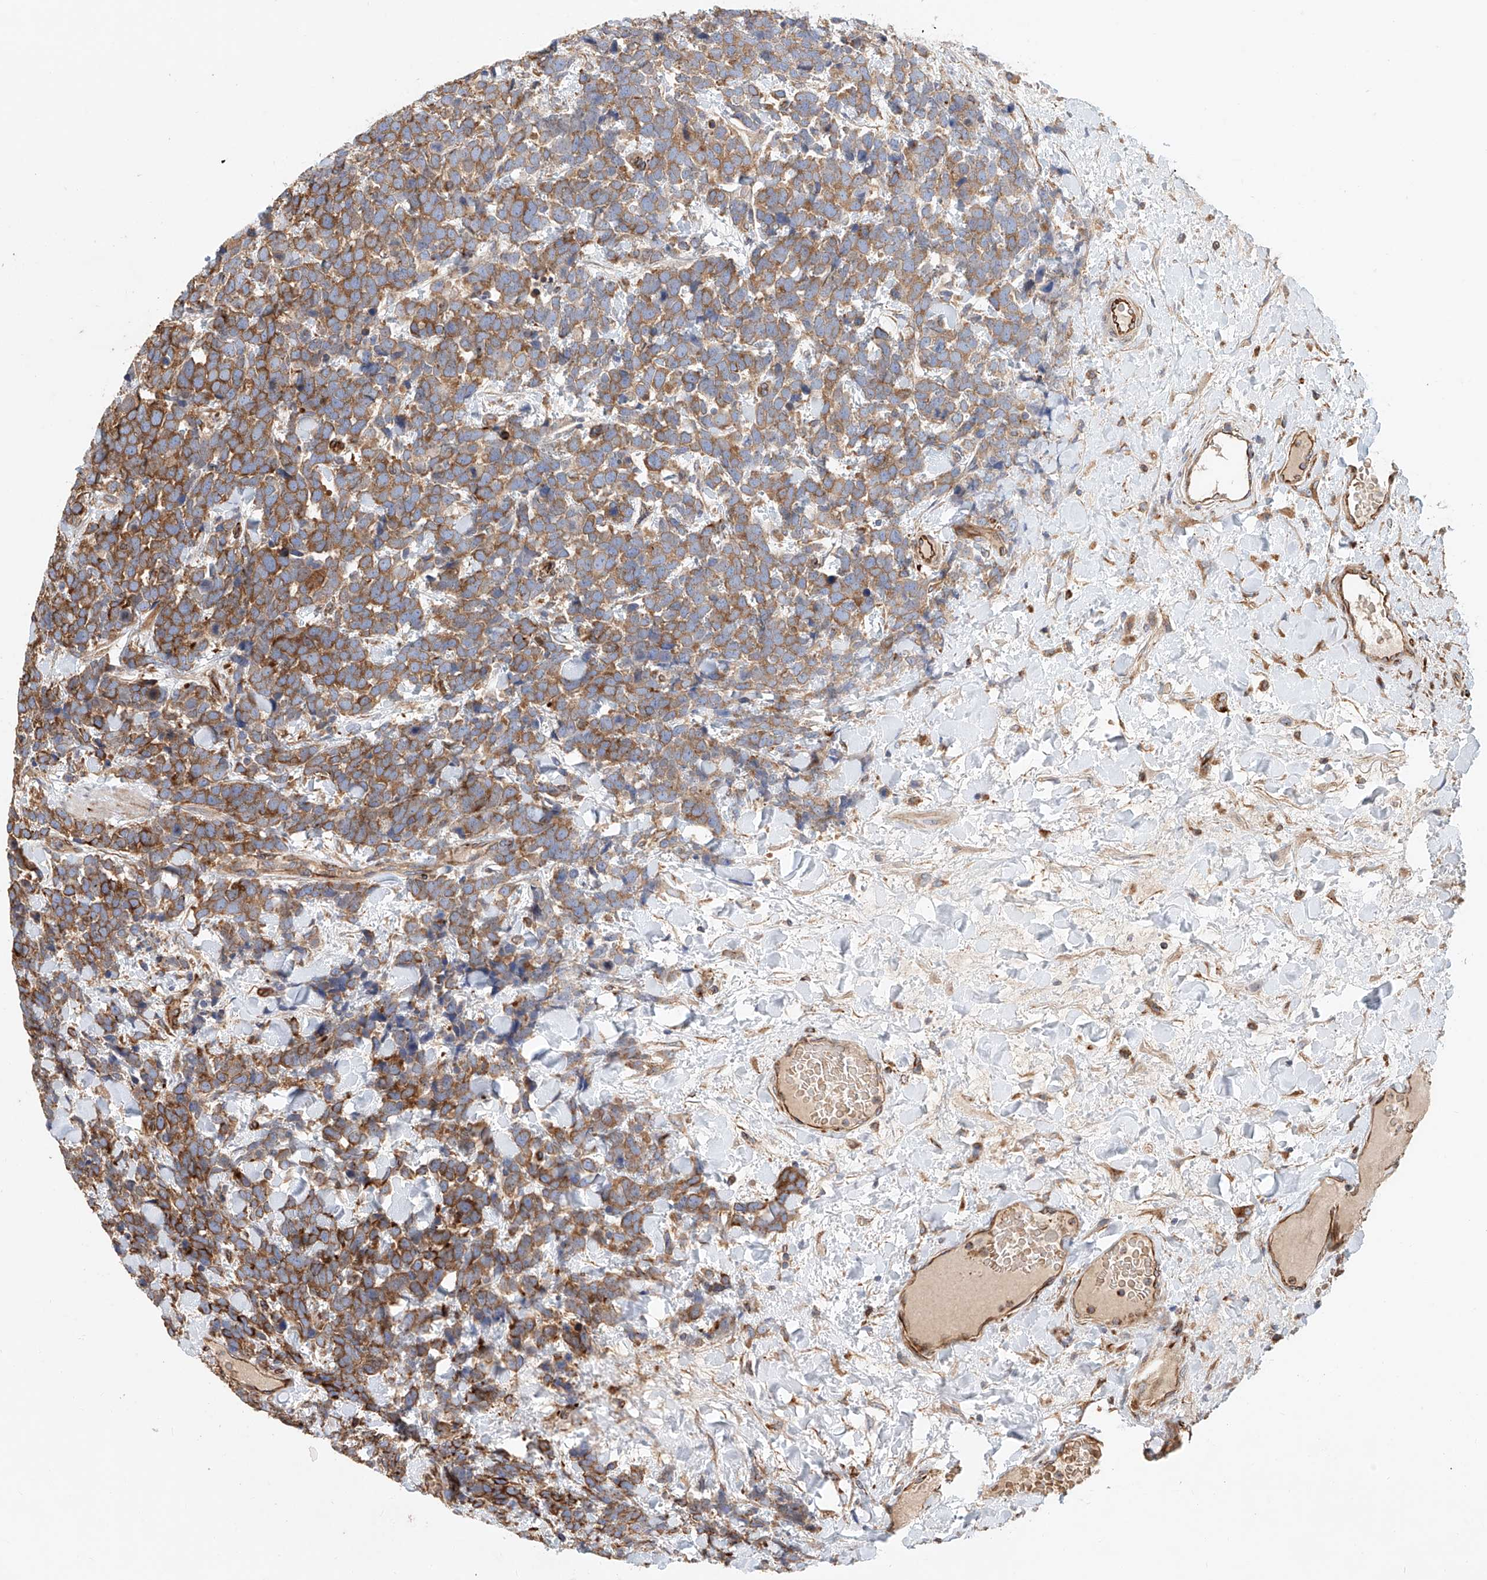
{"staining": {"intensity": "strong", "quantity": ">75%", "location": "cytoplasmic/membranous"}, "tissue": "urothelial cancer", "cell_type": "Tumor cells", "image_type": "cancer", "snomed": [{"axis": "morphology", "description": "Urothelial carcinoma, High grade"}, {"axis": "topography", "description": "Urinary bladder"}], "caption": "Strong cytoplasmic/membranous staining is seen in about >75% of tumor cells in urothelial carcinoma (high-grade). (DAB (3,3'-diaminobenzidine) IHC with brightfield microscopy, high magnification).", "gene": "HGSNAT", "patient": {"sex": "female", "age": 82}}